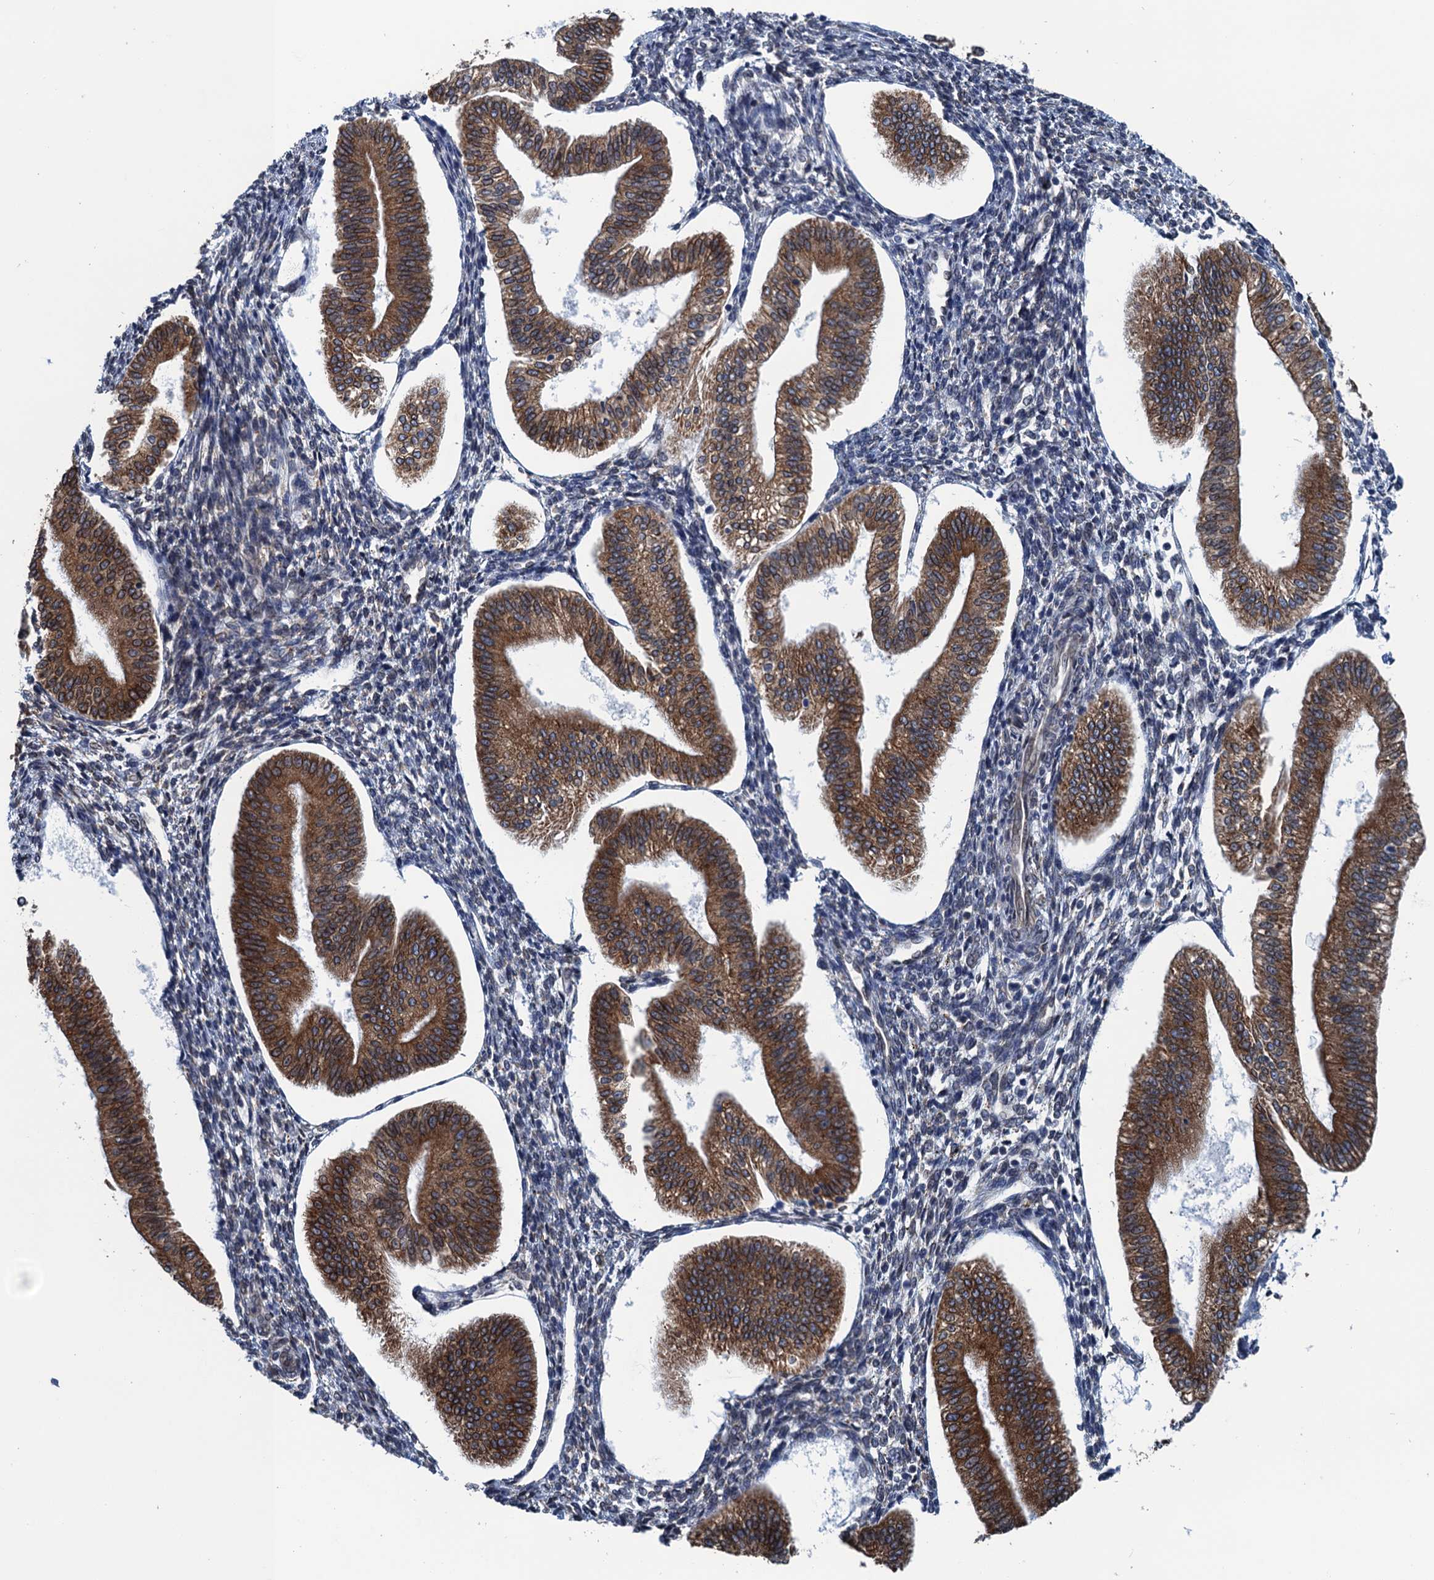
{"staining": {"intensity": "weak", "quantity": "<25%", "location": "cytoplasmic/membranous"}, "tissue": "endometrium", "cell_type": "Cells in endometrial stroma", "image_type": "normal", "snomed": [{"axis": "morphology", "description": "Normal tissue, NOS"}, {"axis": "topography", "description": "Endometrium"}], "caption": "Human endometrium stained for a protein using immunohistochemistry (IHC) displays no positivity in cells in endometrial stroma.", "gene": "TMEM205", "patient": {"sex": "female", "age": 34}}